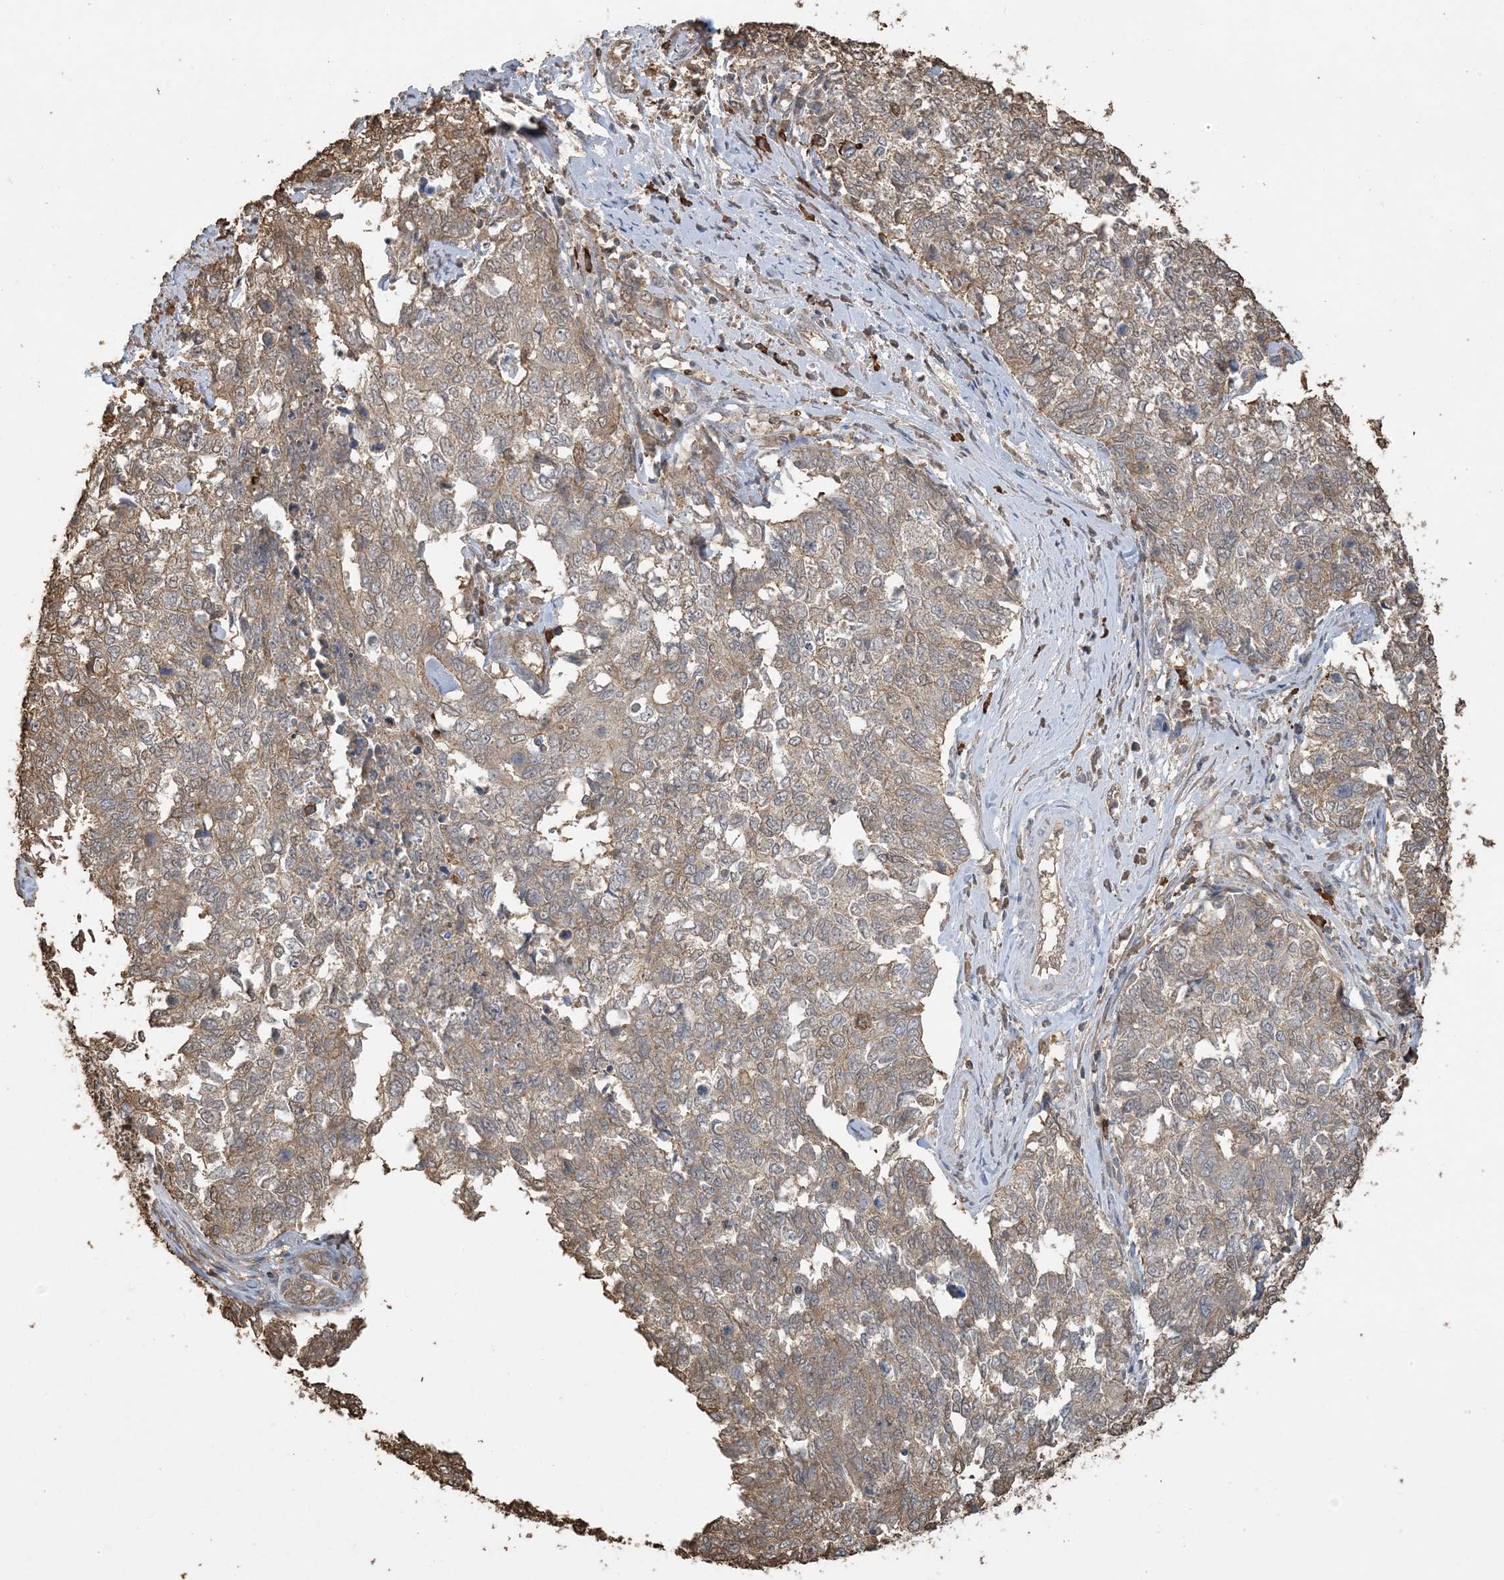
{"staining": {"intensity": "weak", "quantity": ">75%", "location": "cytoplasmic/membranous"}, "tissue": "cervical cancer", "cell_type": "Tumor cells", "image_type": "cancer", "snomed": [{"axis": "morphology", "description": "Squamous cell carcinoma, NOS"}, {"axis": "topography", "description": "Cervix"}], "caption": "Tumor cells demonstrate low levels of weak cytoplasmic/membranous expression in approximately >75% of cells in human cervical cancer.", "gene": "TMSB4X", "patient": {"sex": "female", "age": 63}}